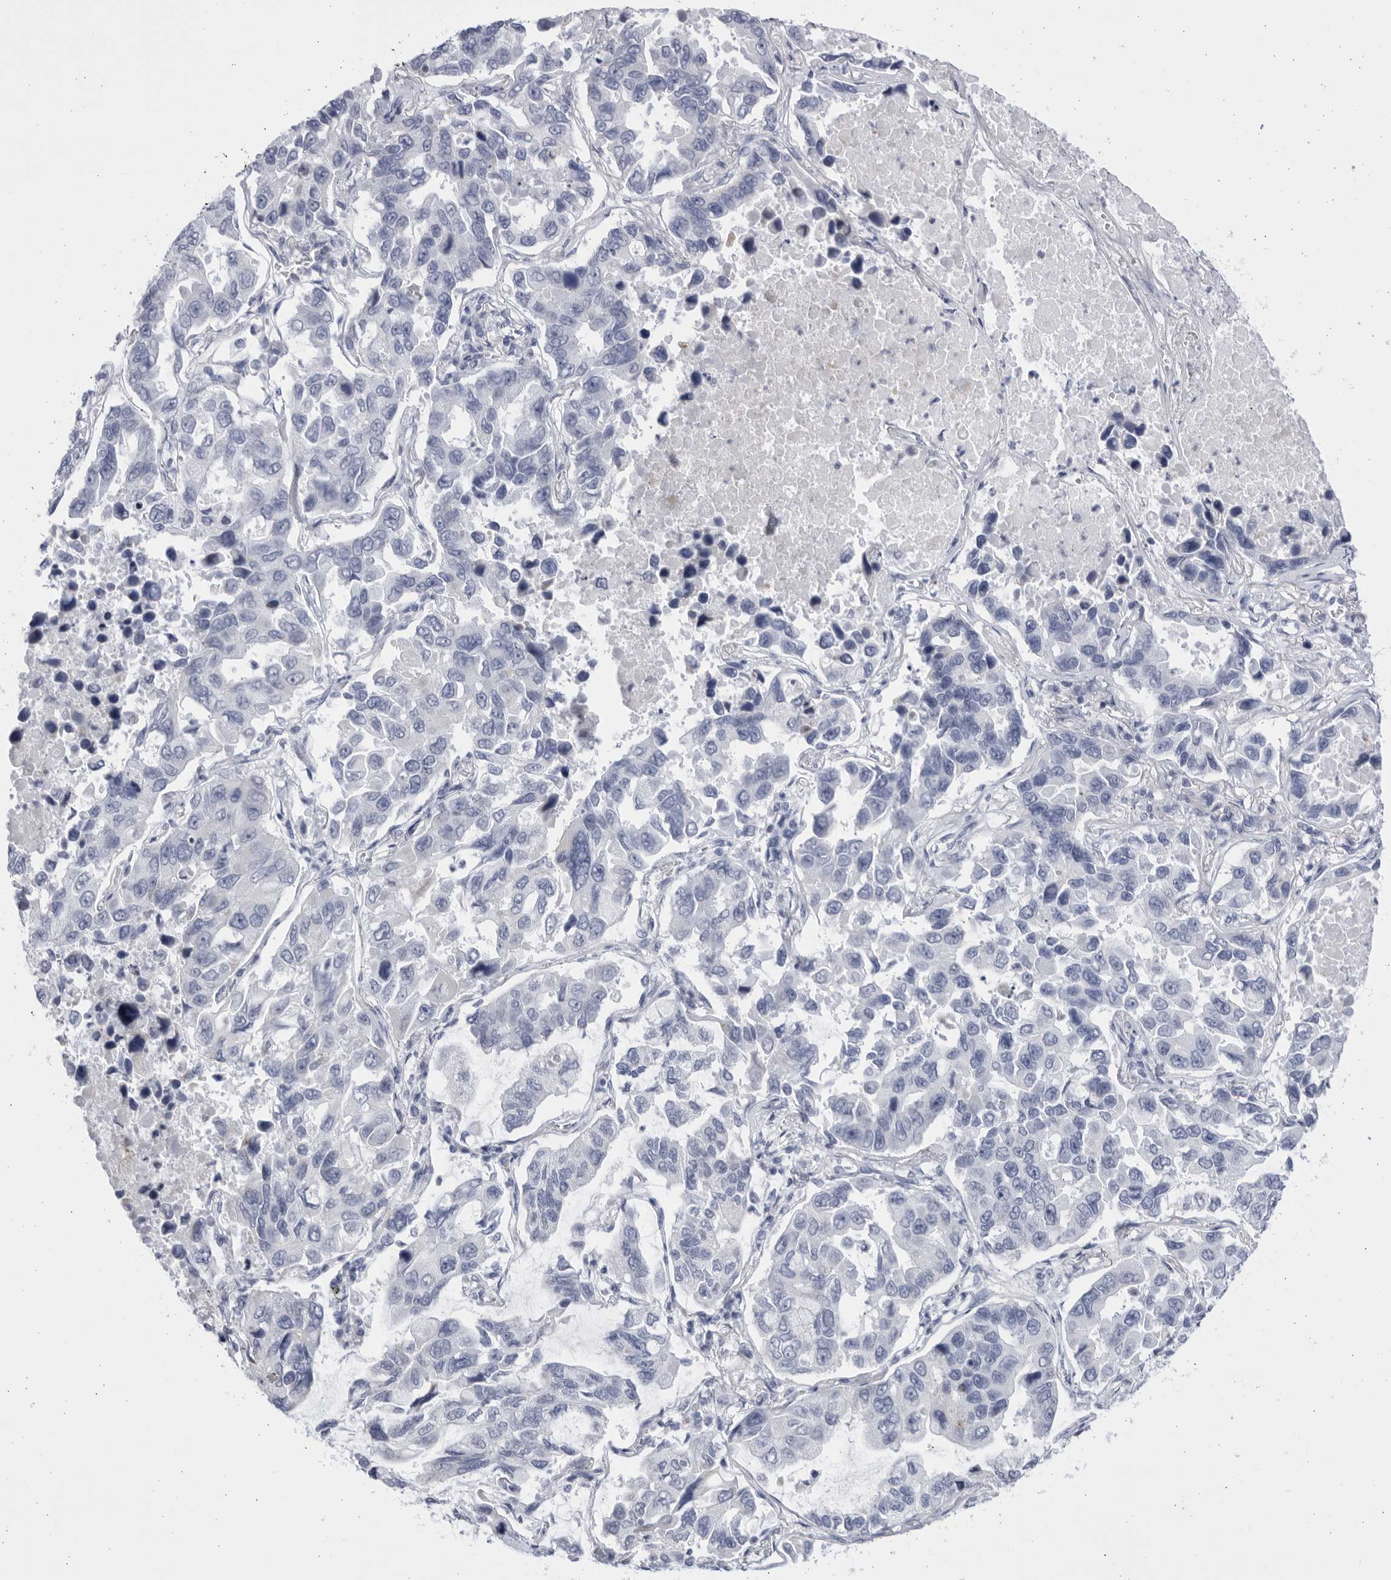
{"staining": {"intensity": "negative", "quantity": "none", "location": "none"}, "tissue": "lung cancer", "cell_type": "Tumor cells", "image_type": "cancer", "snomed": [{"axis": "morphology", "description": "Adenocarcinoma, NOS"}, {"axis": "topography", "description": "Lung"}], "caption": "IHC histopathology image of human lung cancer (adenocarcinoma) stained for a protein (brown), which reveals no positivity in tumor cells. (DAB immunohistochemistry (IHC) with hematoxylin counter stain).", "gene": "CCDC181", "patient": {"sex": "male", "age": 64}}